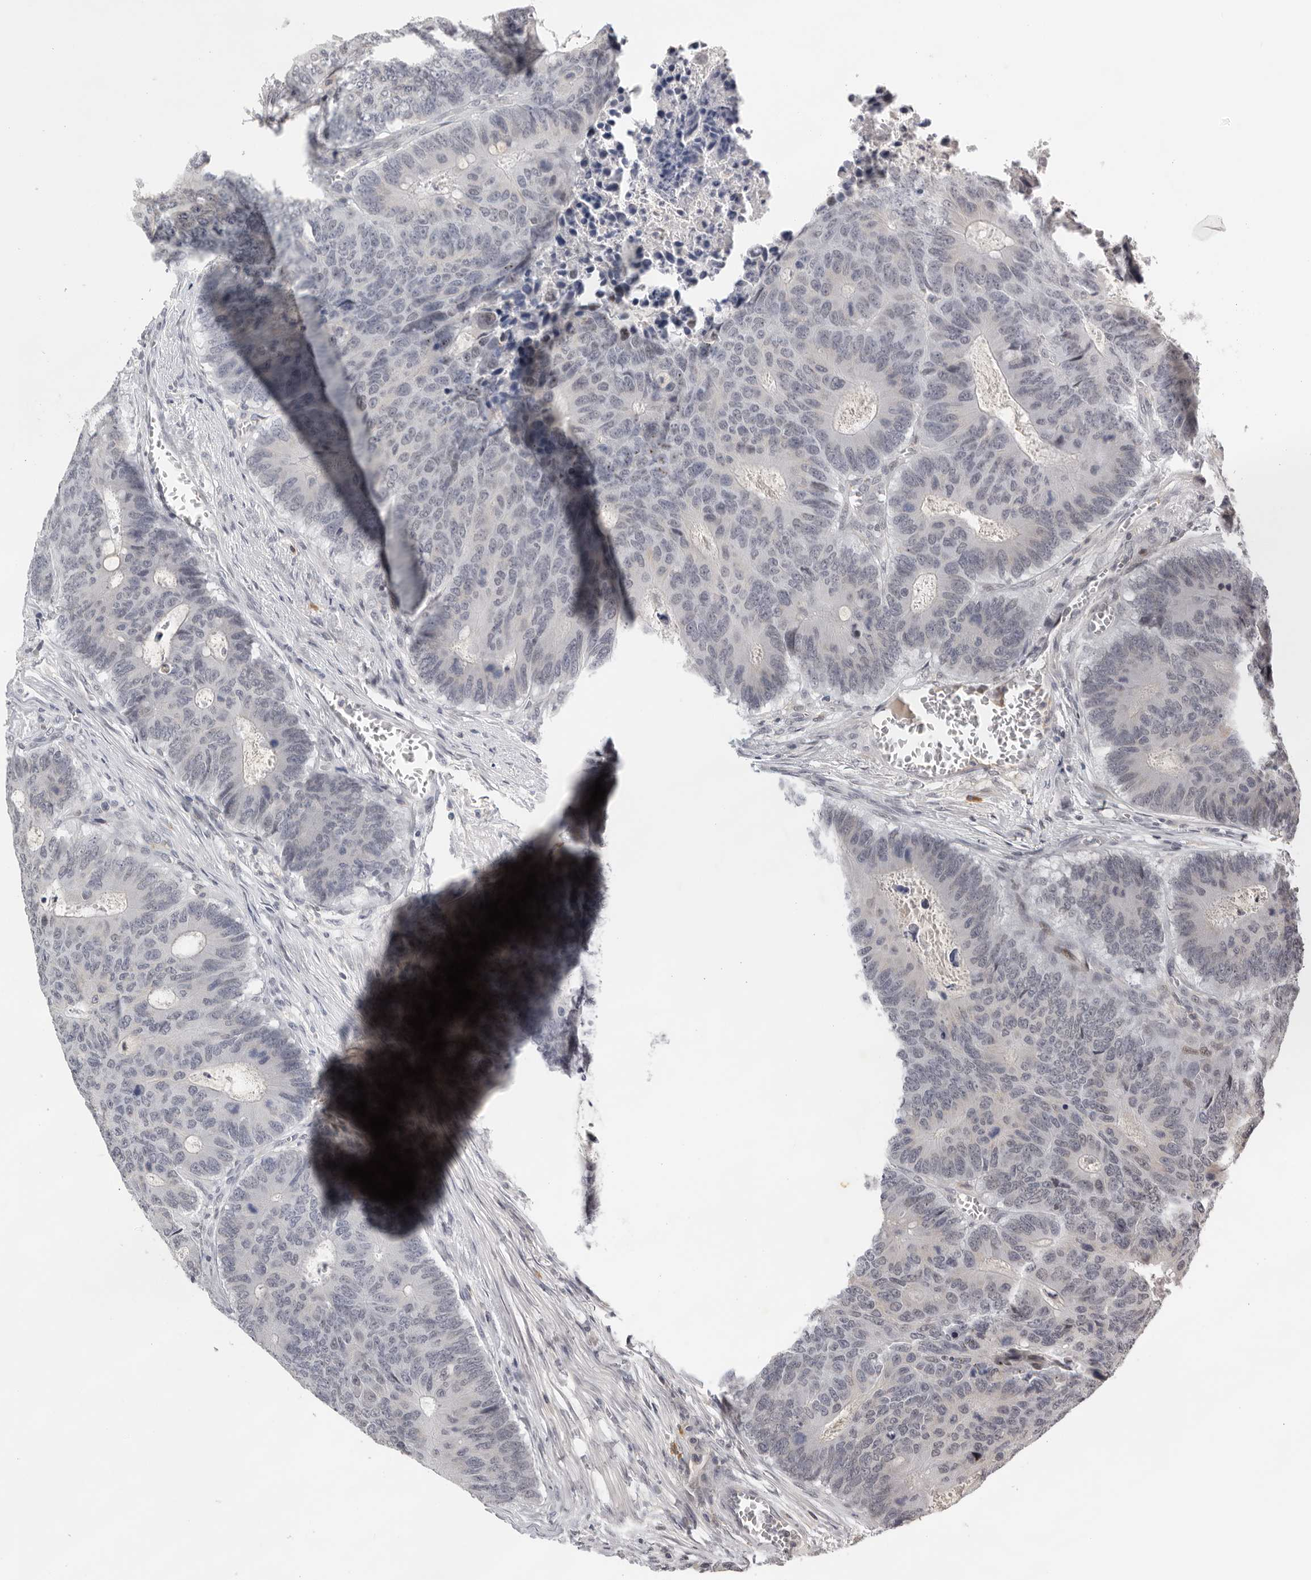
{"staining": {"intensity": "negative", "quantity": "none", "location": "none"}, "tissue": "colorectal cancer", "cell_type": "Tumor cells", "image_type": "cancer", "snomed": [{"axis": "morphology", "description": "Adenocarcinoma, NOS"}, {"axis": "topography", "description": "Colon"}], "caption": "High power microscopy photomicrograph of an immunohistochemistry (IHC) photomicrograph of colorectal cancer, revealing no significant staining in tumor cells. Nuclei are stained in blue.", "gene": "KIF2B", "patient": {"sex": "male", "age": 87}}